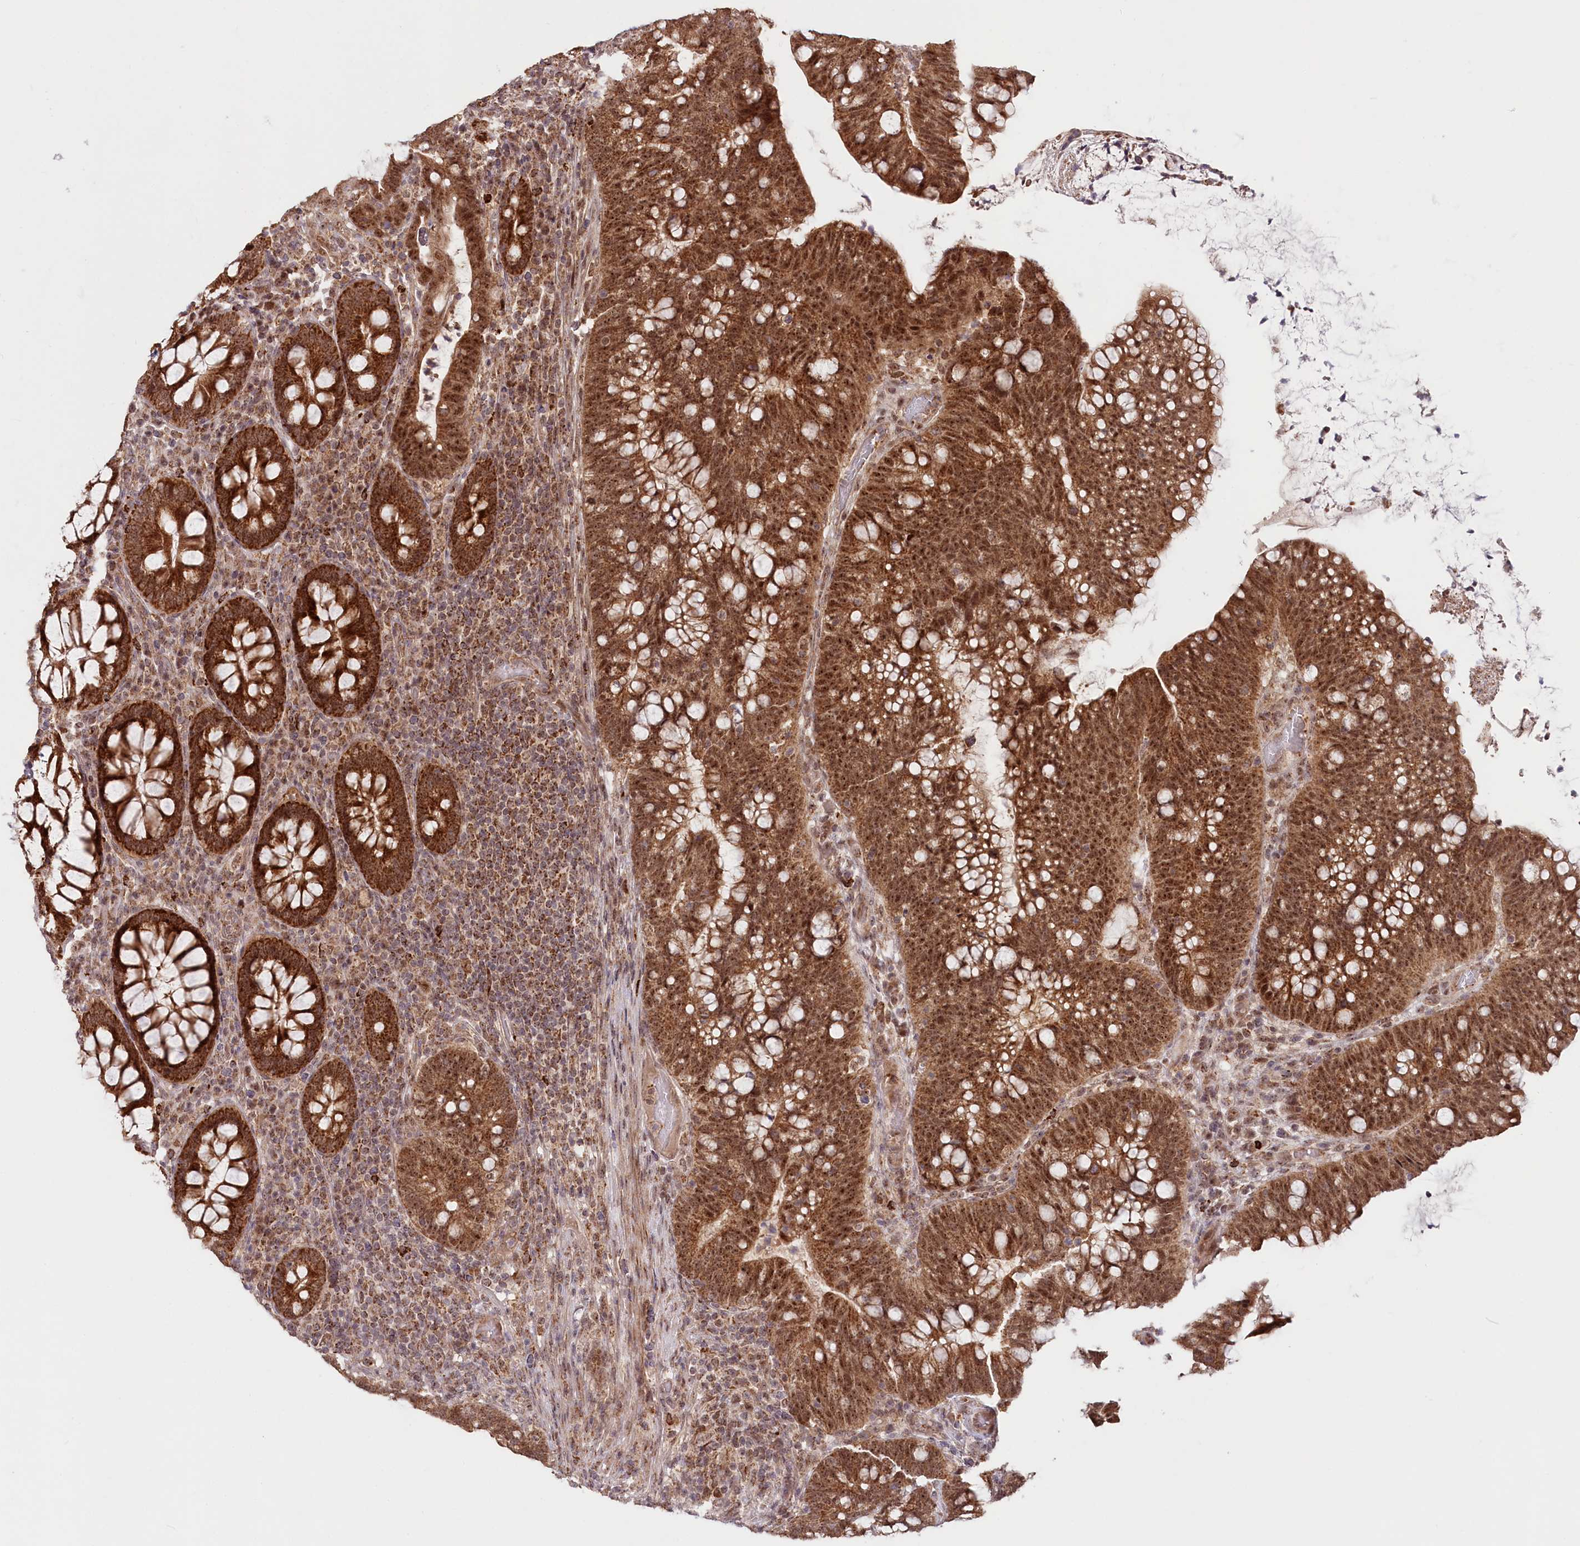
{"staining": {"intensity": "strong", "quantity": ">75%", "location": "cytoplasmic/membranous,nuclear"}, "tissue": "colorectal cancer", "cell_type": "Tumor cells", "image_type": "cancer", "snomed": [{"axis": "morphology", "description": "Adenocarcinoma, NOS"}, {"axis": "topography", "description": "Colon"}], "caption": "Colorectal cancer stained with a brown dye shows strong cytoplasmic/membranous and nuclear positive staining in about >75% of tumor cells.", "gene": "RTN4IP1", "patient": {"sex": "female", "age": 66}}